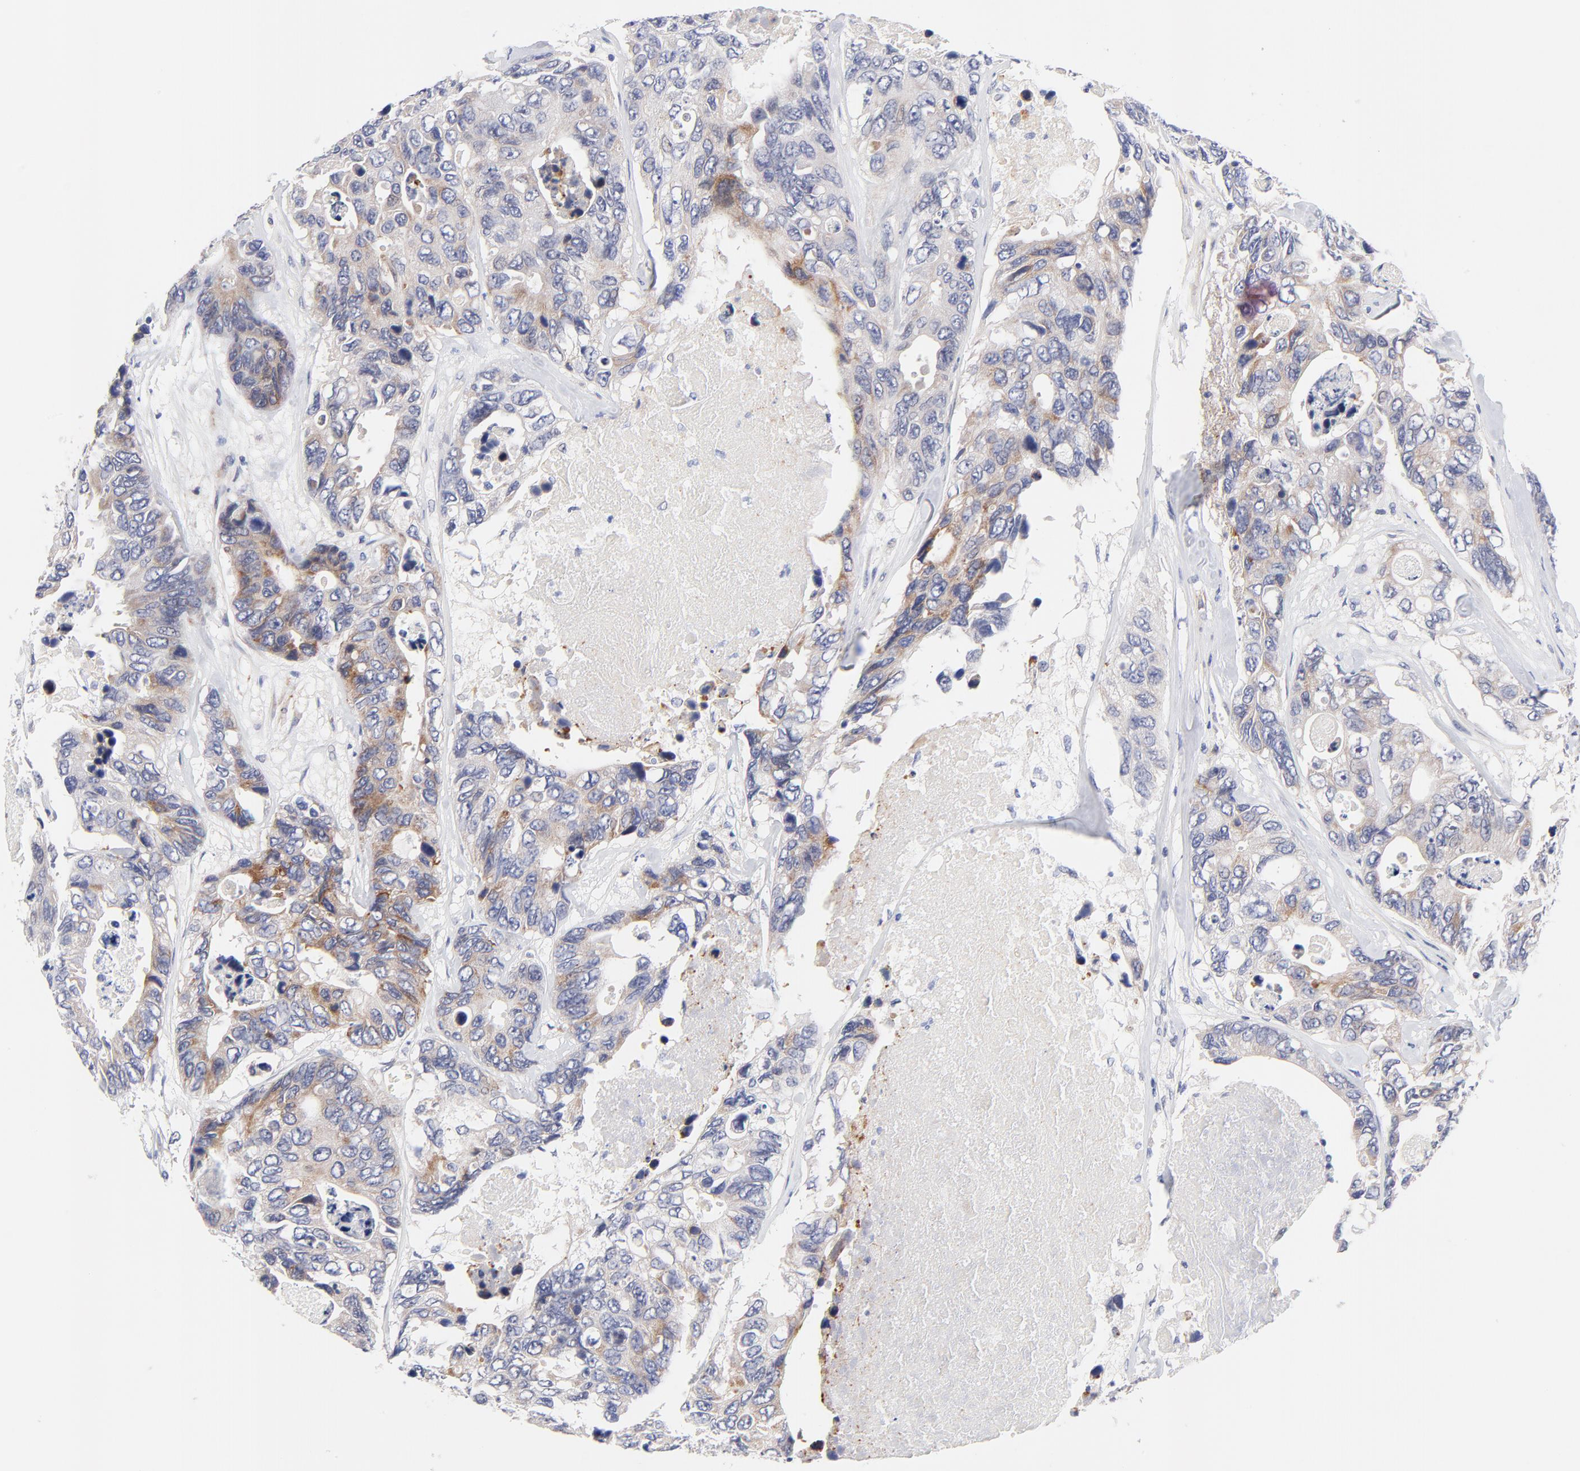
{"staining": {"intensity": "moderate", "quantity": "<25%", "location": "cytoplasmic/membranous"}, "tissue": "colorectal cancer", "cell_type": "Tumor cells", "image_type": "cancer", "snomed": [{"axis": "morphology", "description": "Adenocarcinoma, NOS"}, {"axis": "topography", "description": "Colon"}], "caption": "Colorectal cancer stained with a protein marker demonstrates moderate staining in tumor cells.", "gene": "AFF2", "patient": {"sex": "female", "age": 86}}